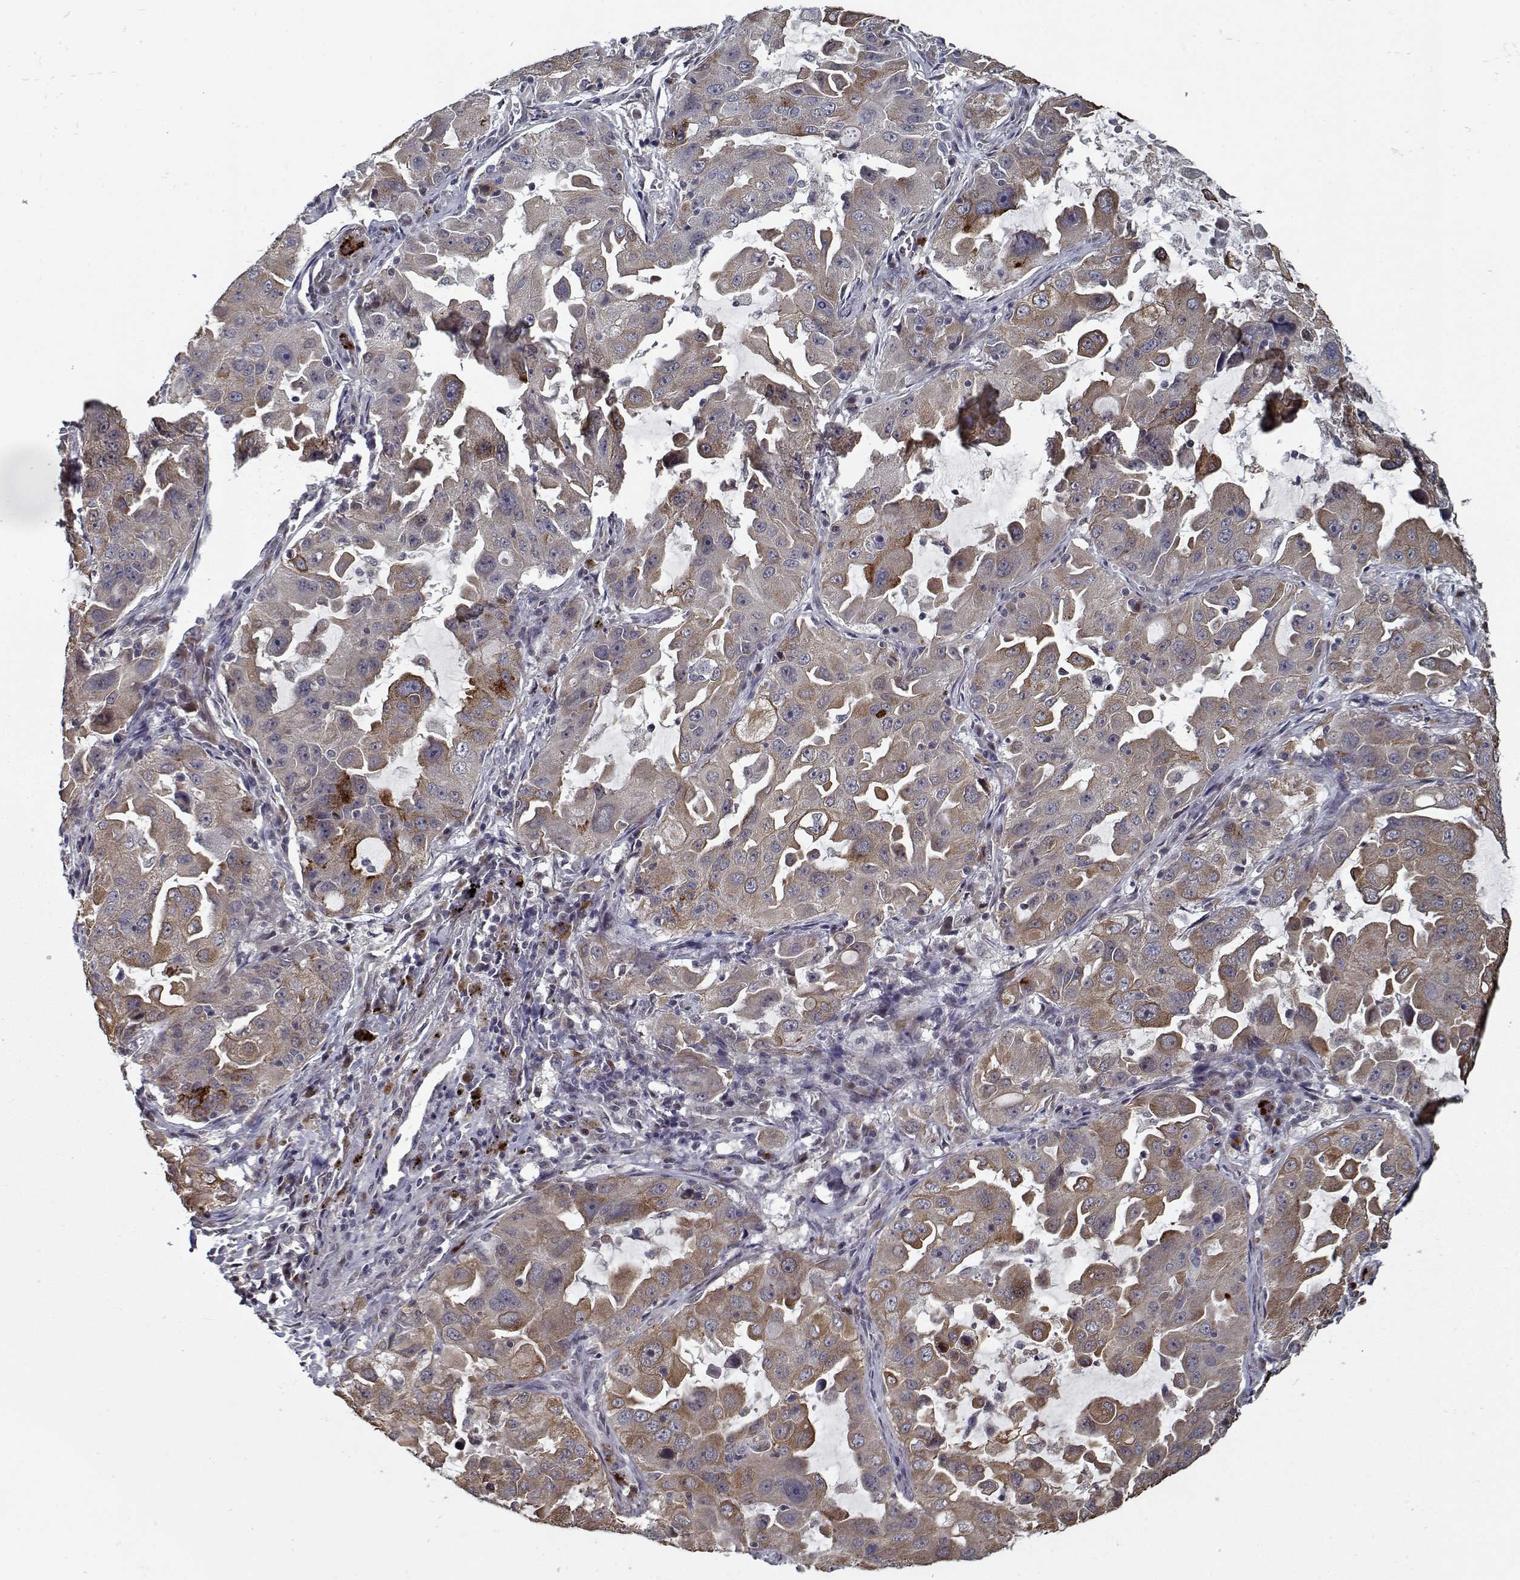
{"staining": {"intensity": "moderate", "quantity": "25%-75%", "location": "cytoplasmic/membranous"}, "tissue": "lung cancer", "cell_type": "Tumor cells", "image_type": "cancer", "snomed": [{"axis": "morphology", "description": "Adenocarcinoma, NOS"}, {"axis": "topography", "description": "Lung"}], "caption": "Protein expression by immunohistochemistry (IHC) shows moderate cytoplasmic/membranous positivity in approximately 25%-75% of tumor cells in adenocarcinoma (lung). (DAB (3,3'-diaminobenzidine) IHC, brown staining for protein, blue staining for nuclei).", "gene": "NLK", "patient": {"sex": "female", "age": 61}}